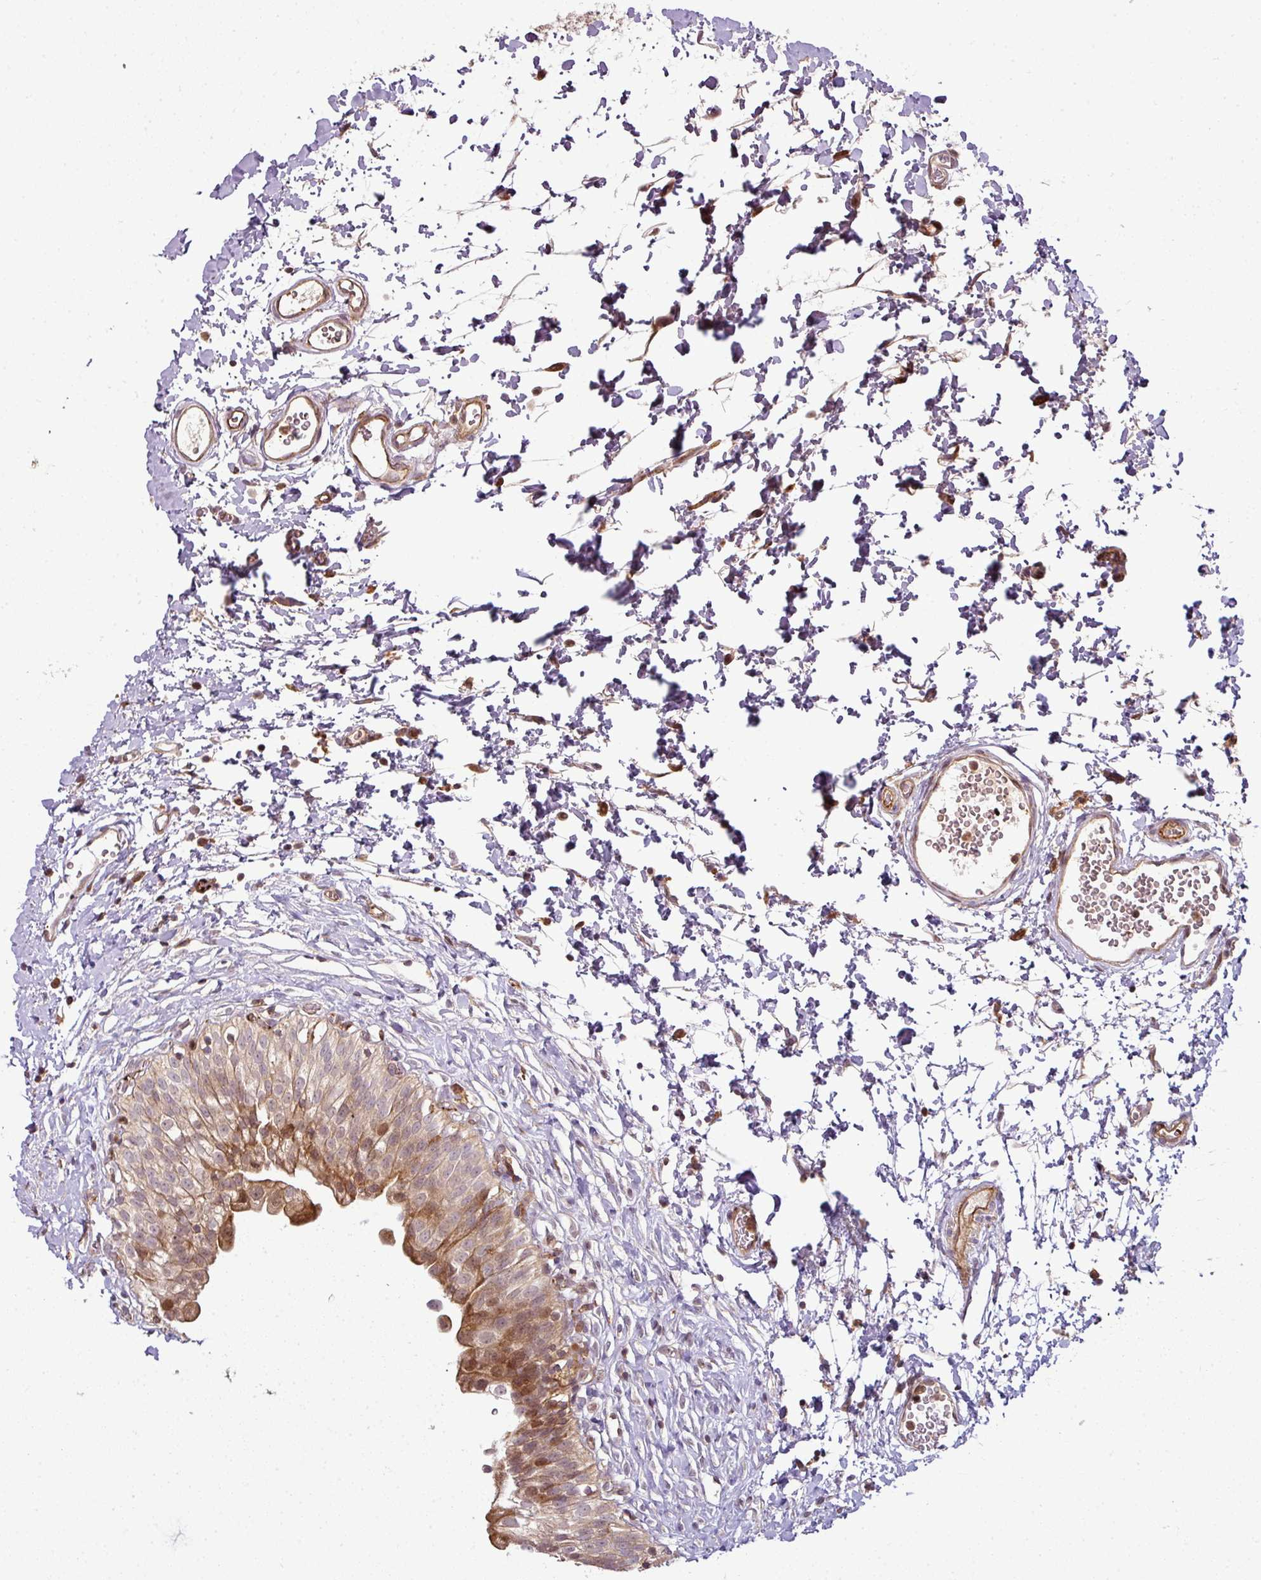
{"staining": {"intensity": "moderate", "quantity": ">75%", "location": "cytoplasmic/membranous,nuclear"}, "tissue": "urinary bladder", "cell_type": "Urothelial cells", "image_type": "normal", "snomed": [{"axis": "morphology", "description": "Normal tissue, NOS"}, {"axis": "topography", "description": "Urinary bladder"}], "caption": "Protein staining of benign urinary bladder shows moderate cytoplasmic/membranous,nuclear expression in about >75% of urothelial cells. (Stains: DAB in brown, nuclei in blue, Microscopy: brightfield microscopy at high magnification).", "gene": "ATAT1", "patient": {"sex": "male", "age": 51}}